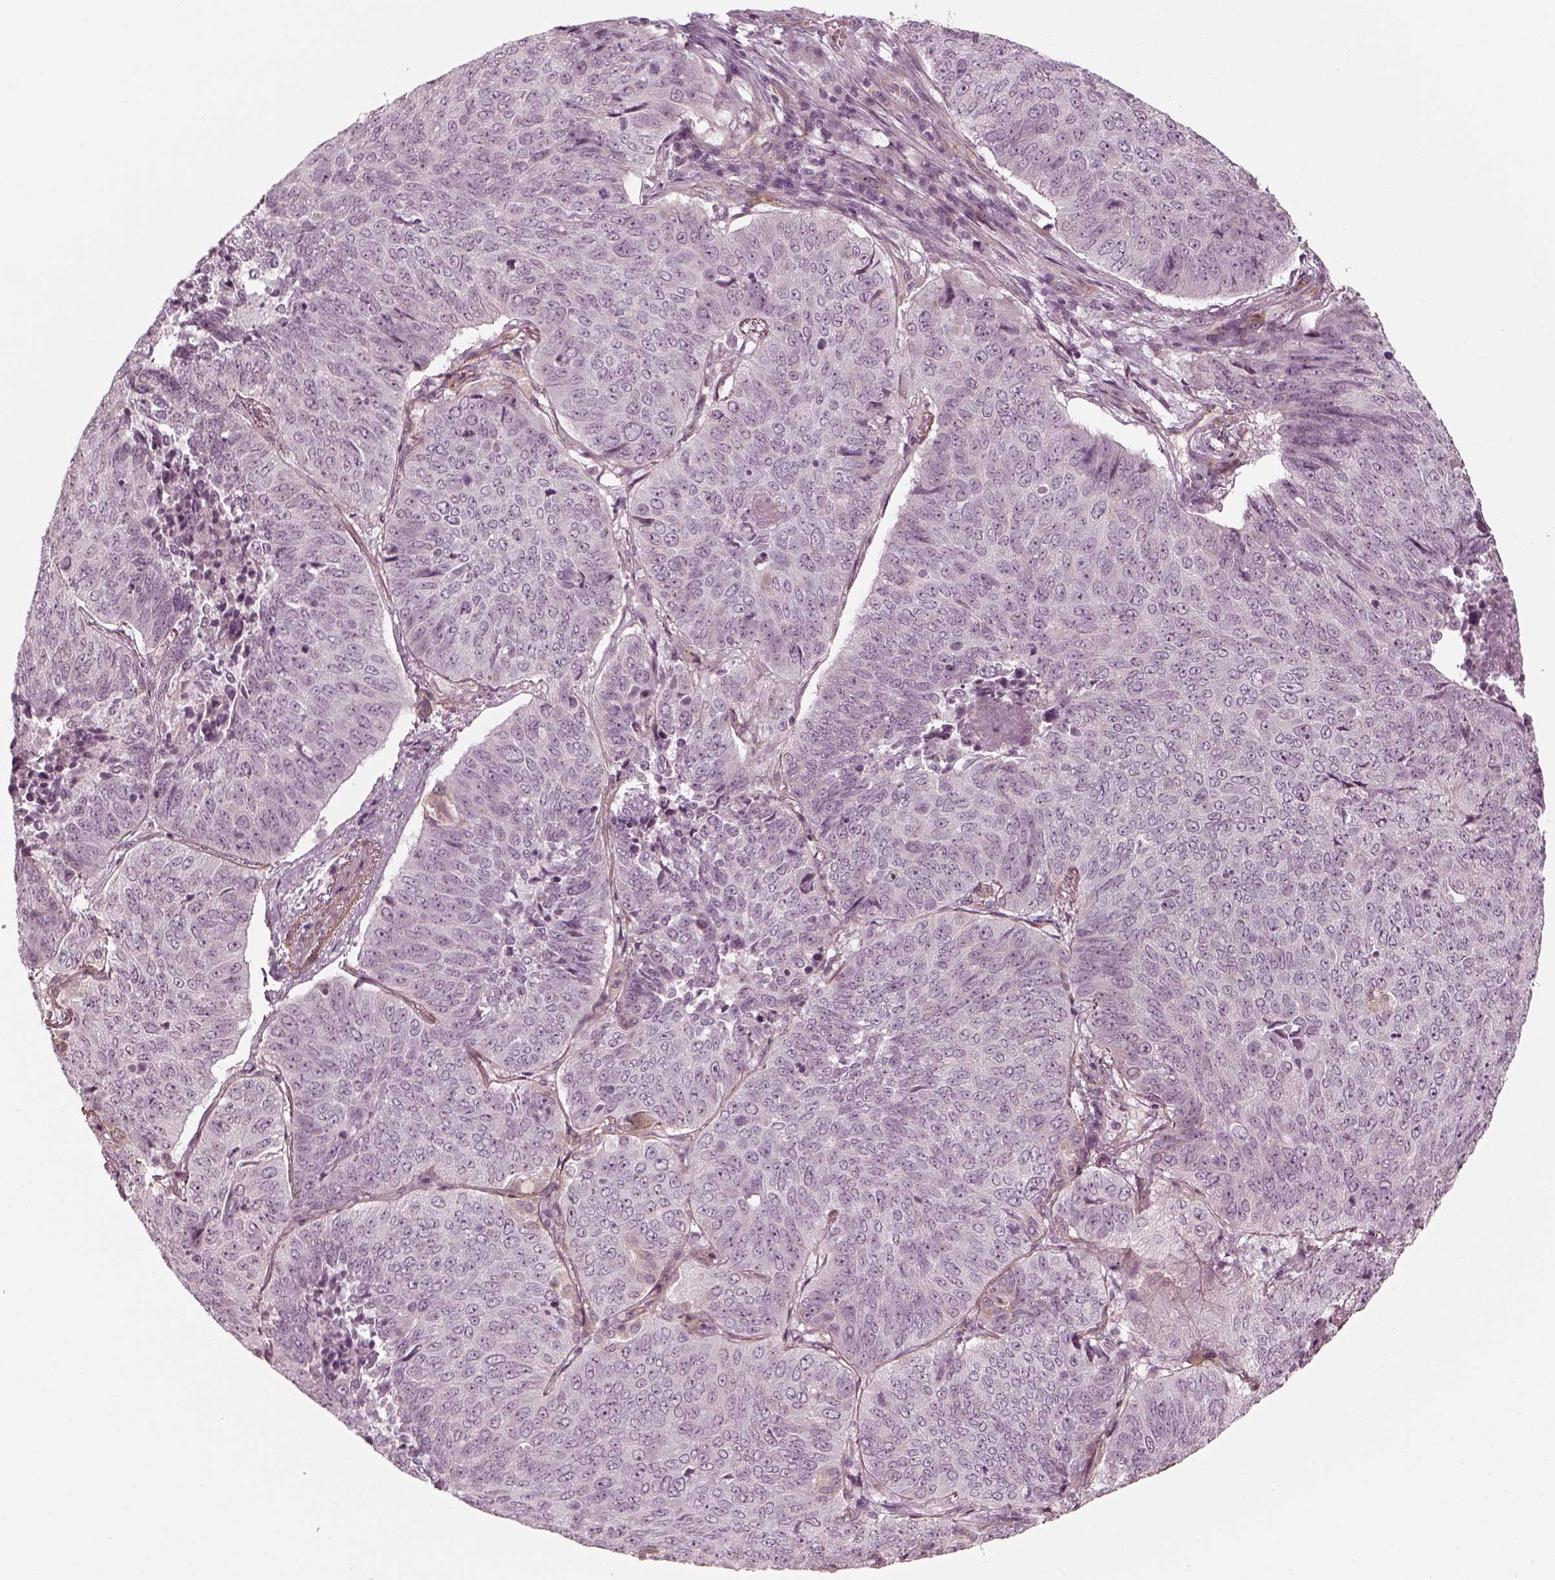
{"staining": {"intensity": "negative", "quantity": "none", "location": "none"}, "tissue": "lung cancer", "cell_type": "Tumor cells", "image_type": "cancer", "snomed": [{"axis": "morphology", "description": "Normal tissue, NOS"}, {"axis": "morphology", "description": "Squamous cell carcinoma, NOS"}, {"axis": "topography", "description": "Bronchus"}, {"axis": "topography", "description": "Lung"}], "caption": "An immunohistochemistry image of squamous cell carcinoma (lung) is shown. There is no staining in tumor cells of squamous cell carcinoma (lung).", "gene": "LAMB2", "patient": {"sex": "male", "age": 64}}